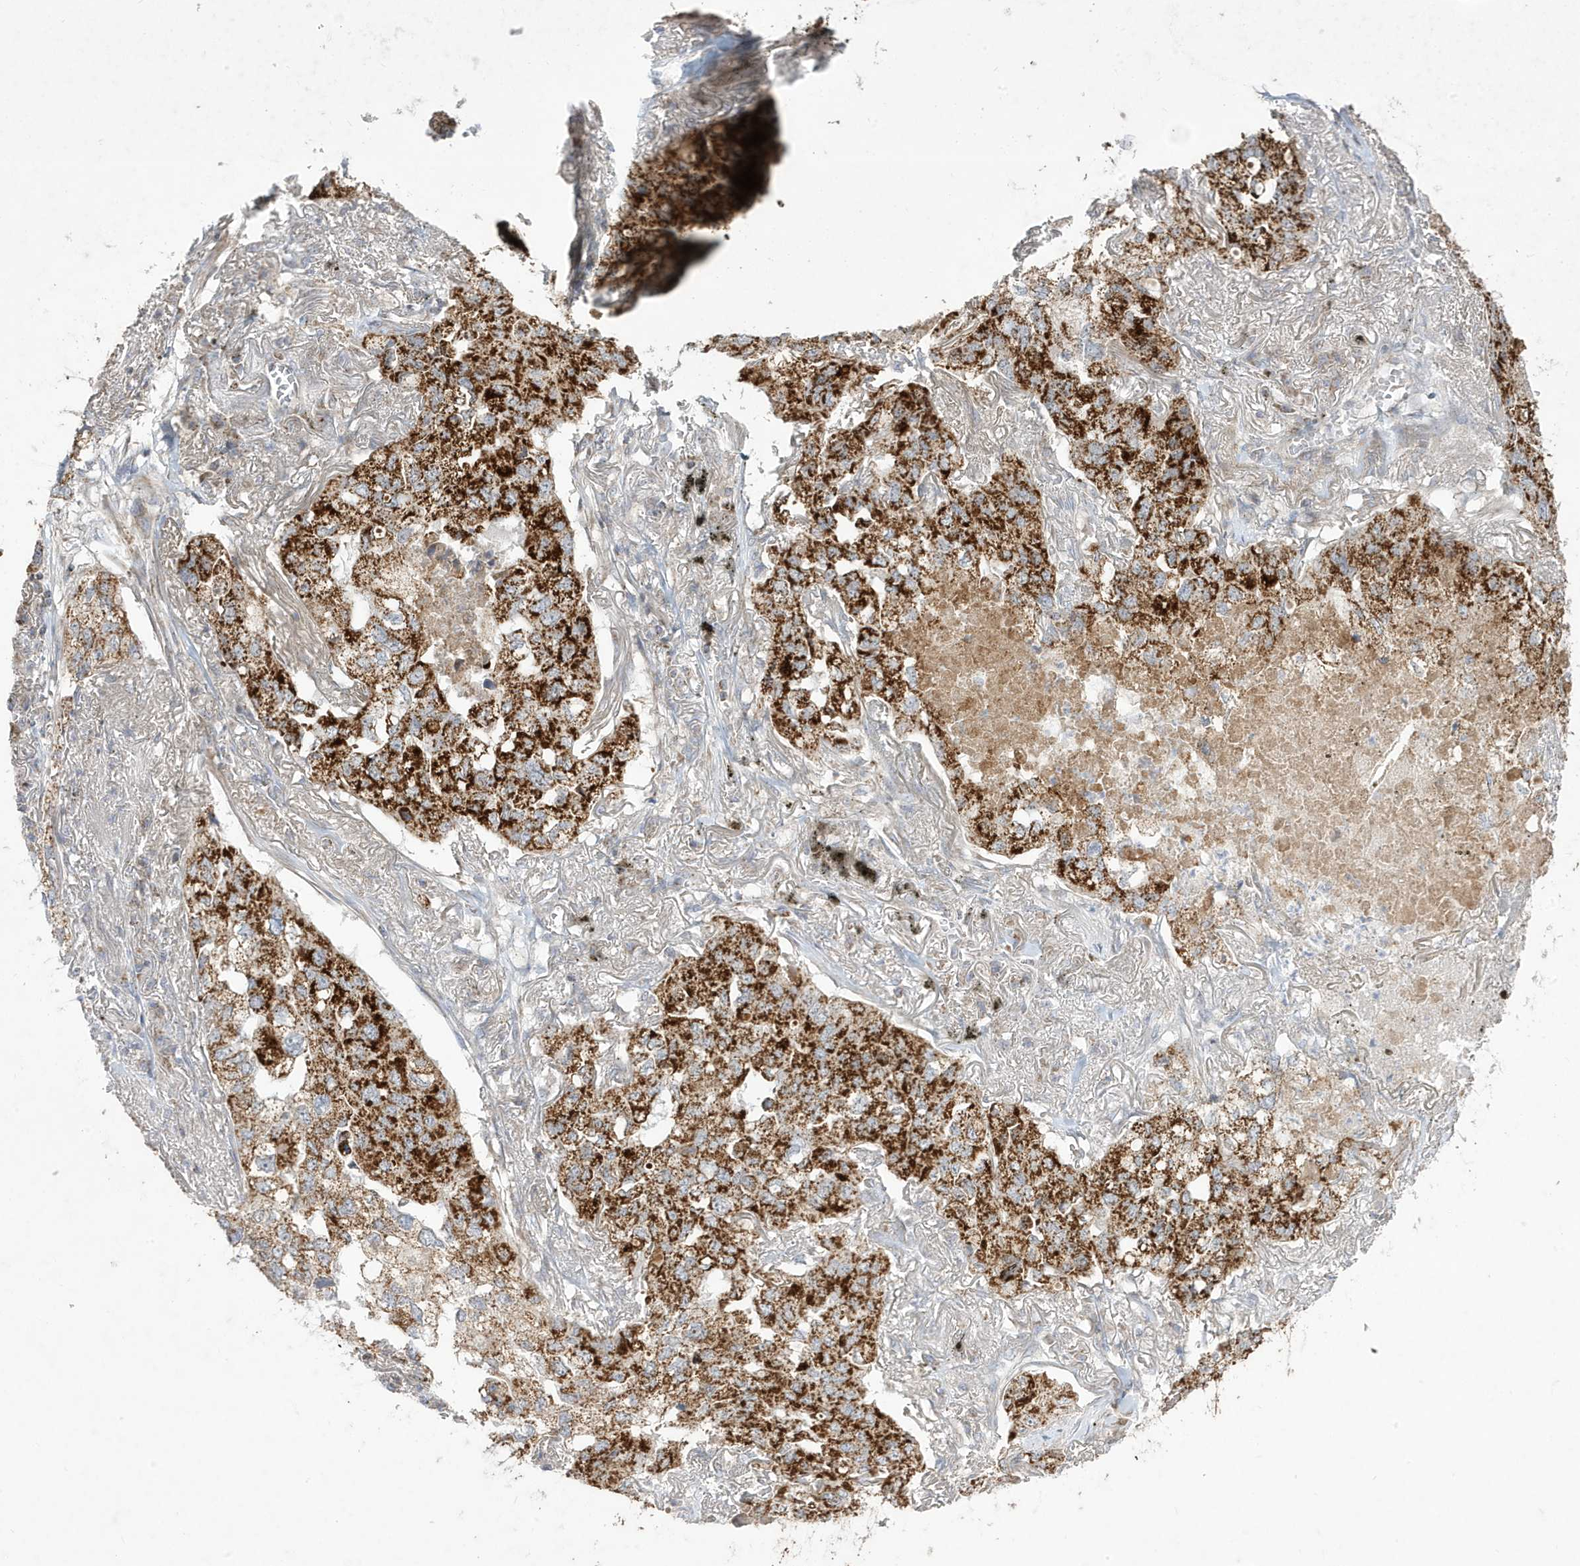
{"staining": {"intensity": "strong", "quantity": ">75%", "location": "cytoplasmic/membranous"}, "tissue": "lung cancer", "cell_type": "Tumor cells", "image_type": "cancer", "snomed": [{"axis": "morphology", "description": "Adenocarcinoma, NOS"}, {"axis": "topography", "description": "Lung"}], "caption": "Tumor cells show strong cytoplasmic/membranous staining in about >75% of cells in adenocarcinoma (lung).", "gene": "ADAMTSL3", "patient": {"sex": "male", "age": 65}}